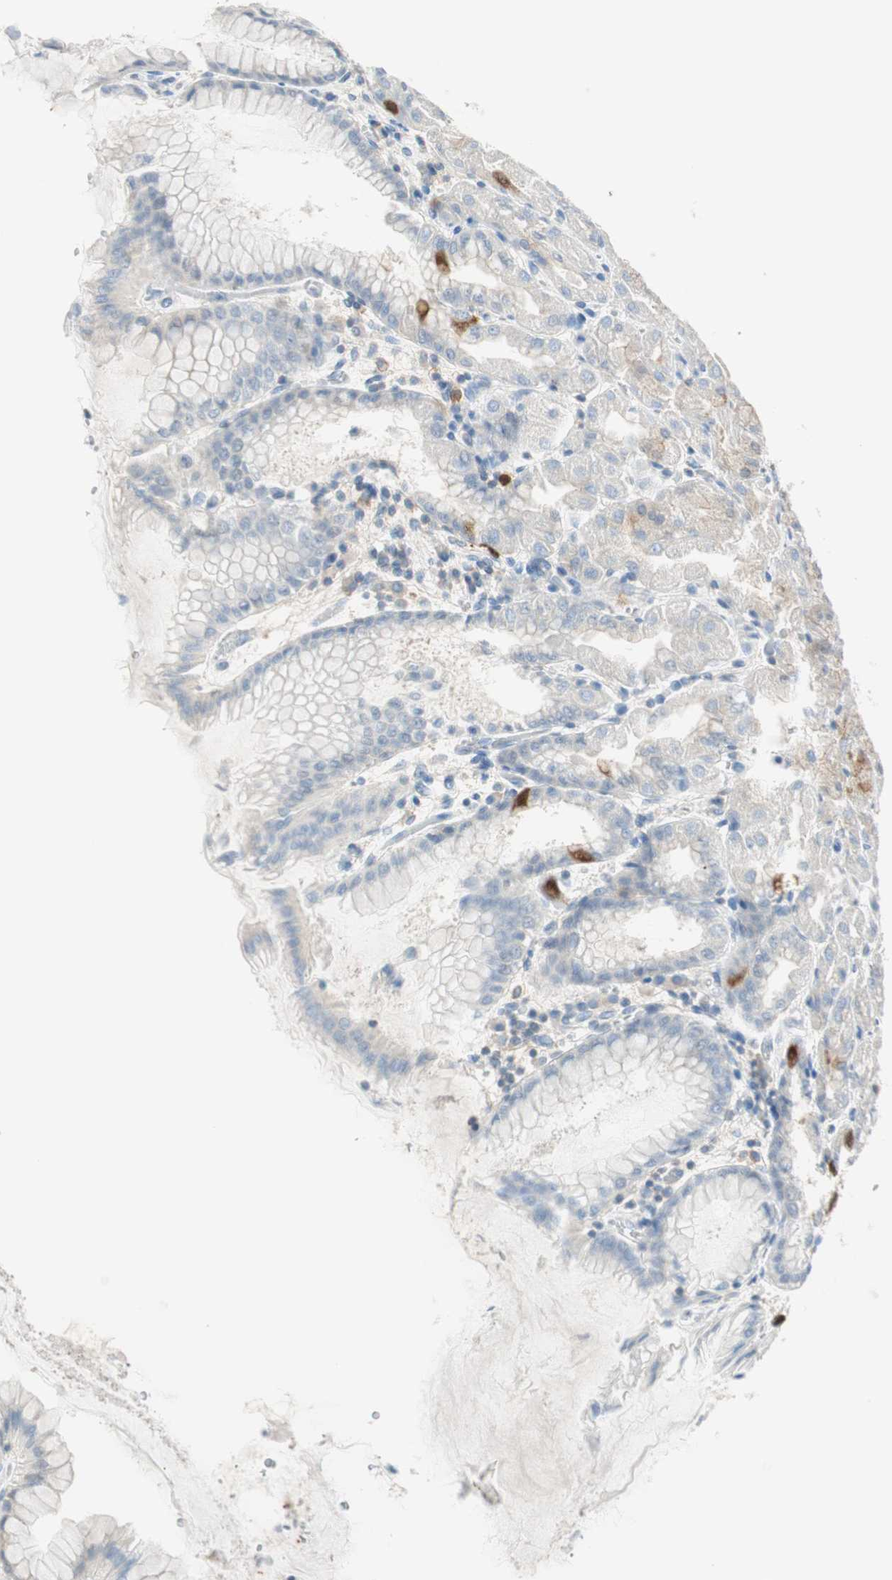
{"staining": {"intensity": "strong", "quantity": "25%-75%", "location": "cytoplasmic/membranous"}, "tissue": "stomach", "cell_type": "Glandular cells", "image_type": "normal", "snomed": [{"axis": "morphology", "description": "Normal tissue, NOS"}, {"axis": "topography", "description": "Stomach, upper"}], "caption": "Immunohistochemical staining of benign stomach demonstrates strong cytoplasmic/membranous protein staining in approximately 25%-75% of glandular cells. Nuclei are stained in blue.", "gene": "PTTG1", "patient": {"sex": "female", "age": 56}}